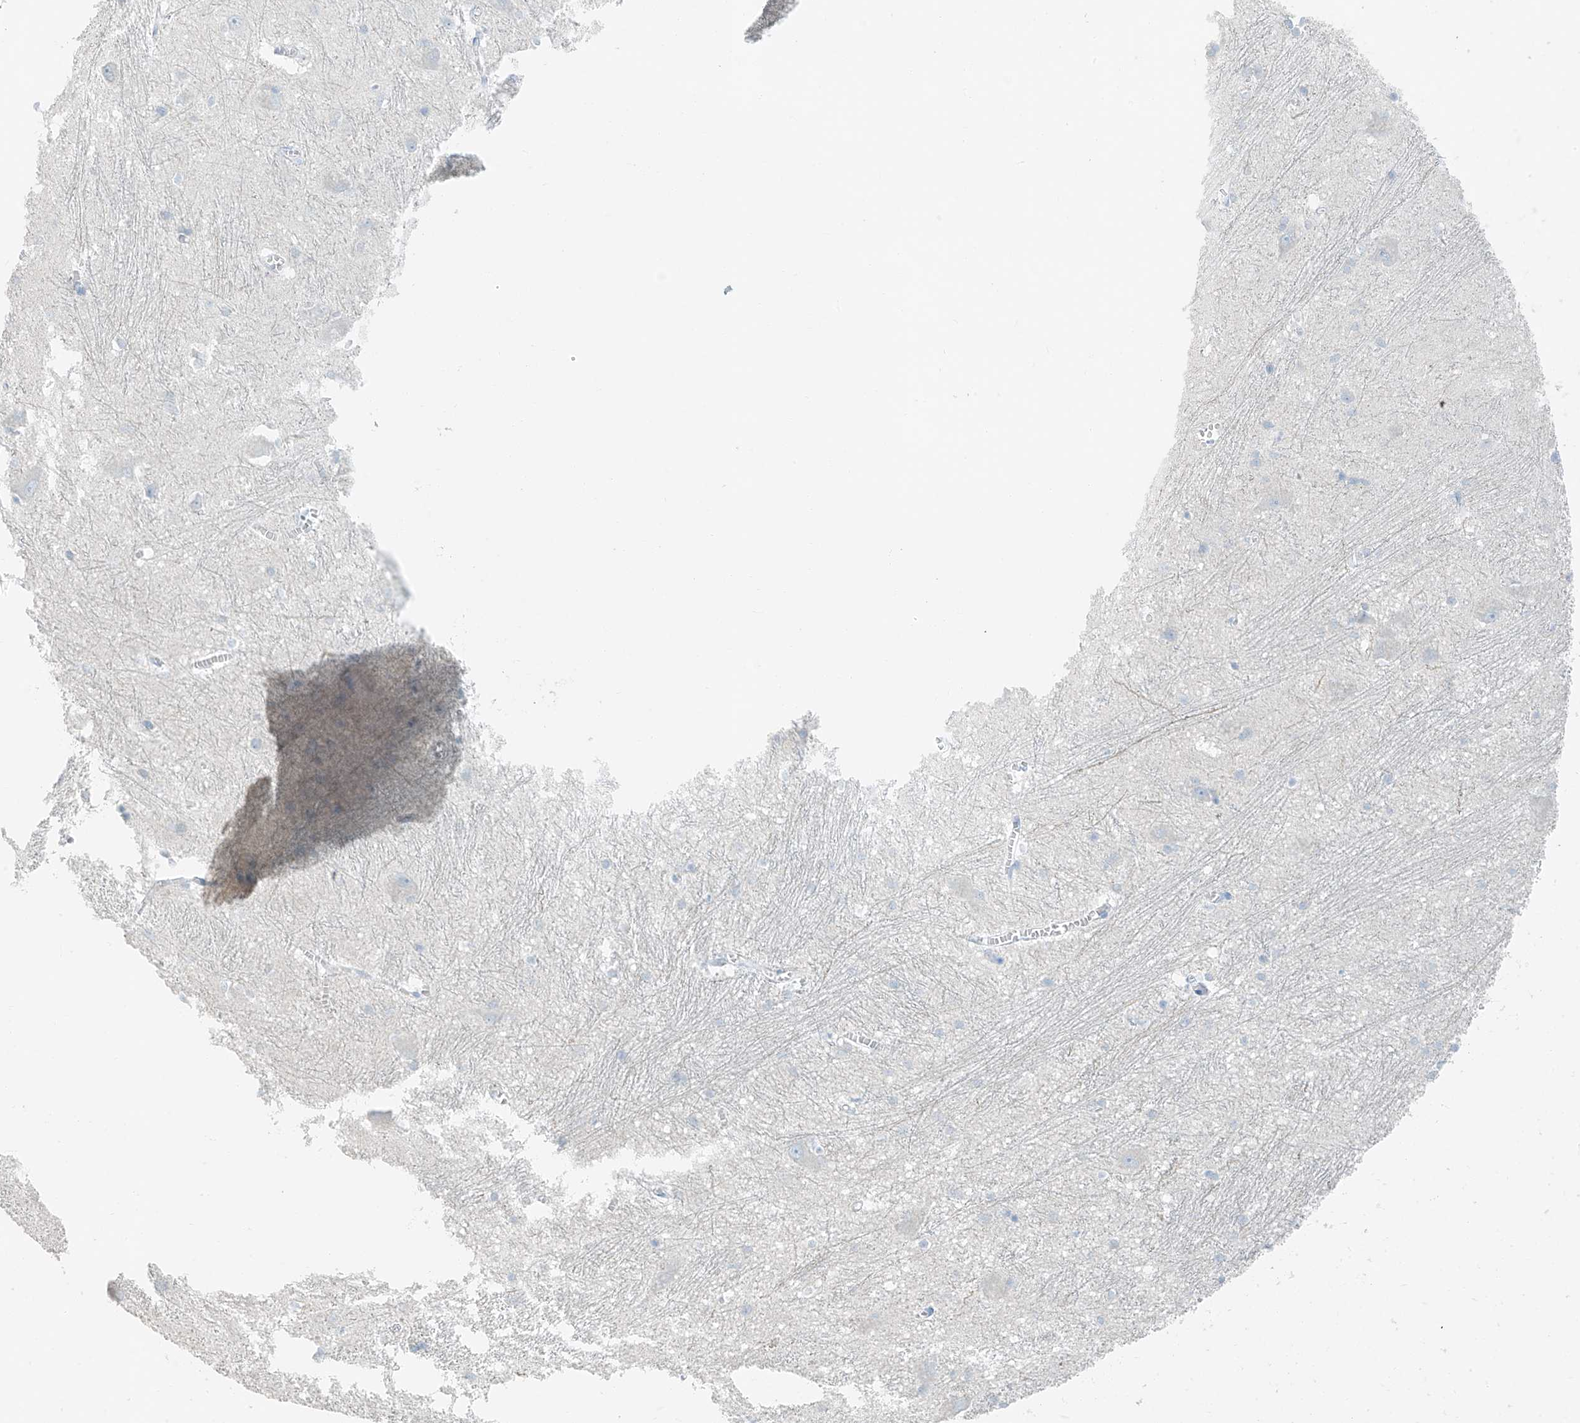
{"staining": {"intensity": "negative", "quantity": "none", "location": "none"}, "tissue": "caudate", "cell_type": "Glial cells", "image_type": "normal", "snomed": [{"axis": "morphology", "description": "Normal tissue, NOS"}, {"axis": "topography", "description": "Lateral ventricle wall"}], "caption": "IHC micrograph of unremarkable human caudate stained for a protein (brown), which demonstrates no positivity in glial cells.", "gene": "RFTN2", "patient": {"sex": "male", "age": 37}}